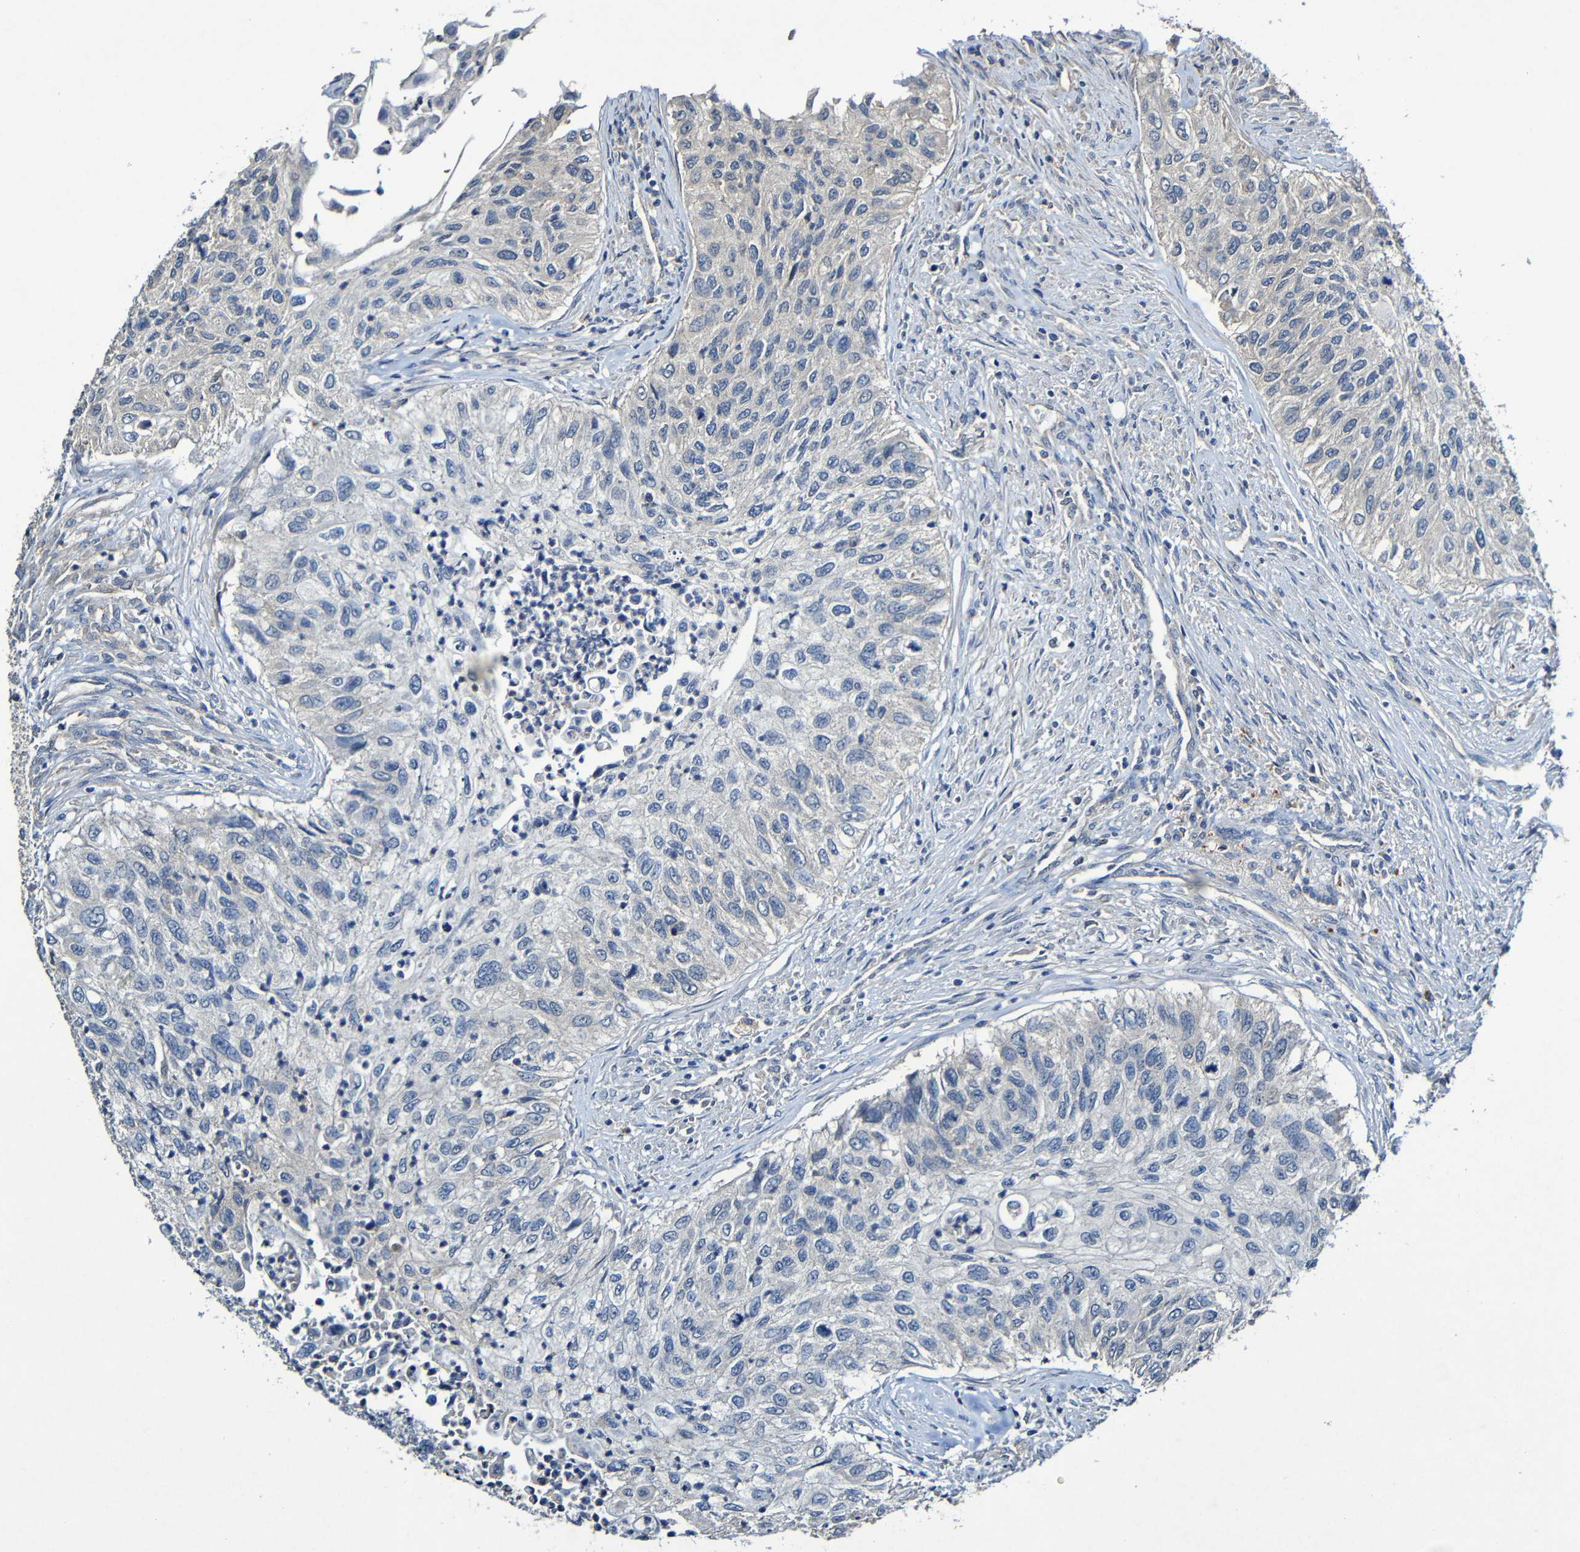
{"staining": {"intensity": "negative", "quantity": "none", "location": "none"}, "tissue": "urothelial cancer", "cell_type": "Tumor cells", "image_type": "cancer", "snomed": [{"axis": "morphology", "description": "Urothelial carcinoma, High grade"}, {"axis": "topography", "description": "Urinary bladder"}], "caption": "This image is of urothelial carcinoma (high-grade) stained with immunohistochemistry (IHC) to label a protein in brown with the nuclei are counter-stained blue. There is no expression in tumor cells.", "gene": "LRRC70", "patient": {"sex": "female", "age": 60}}